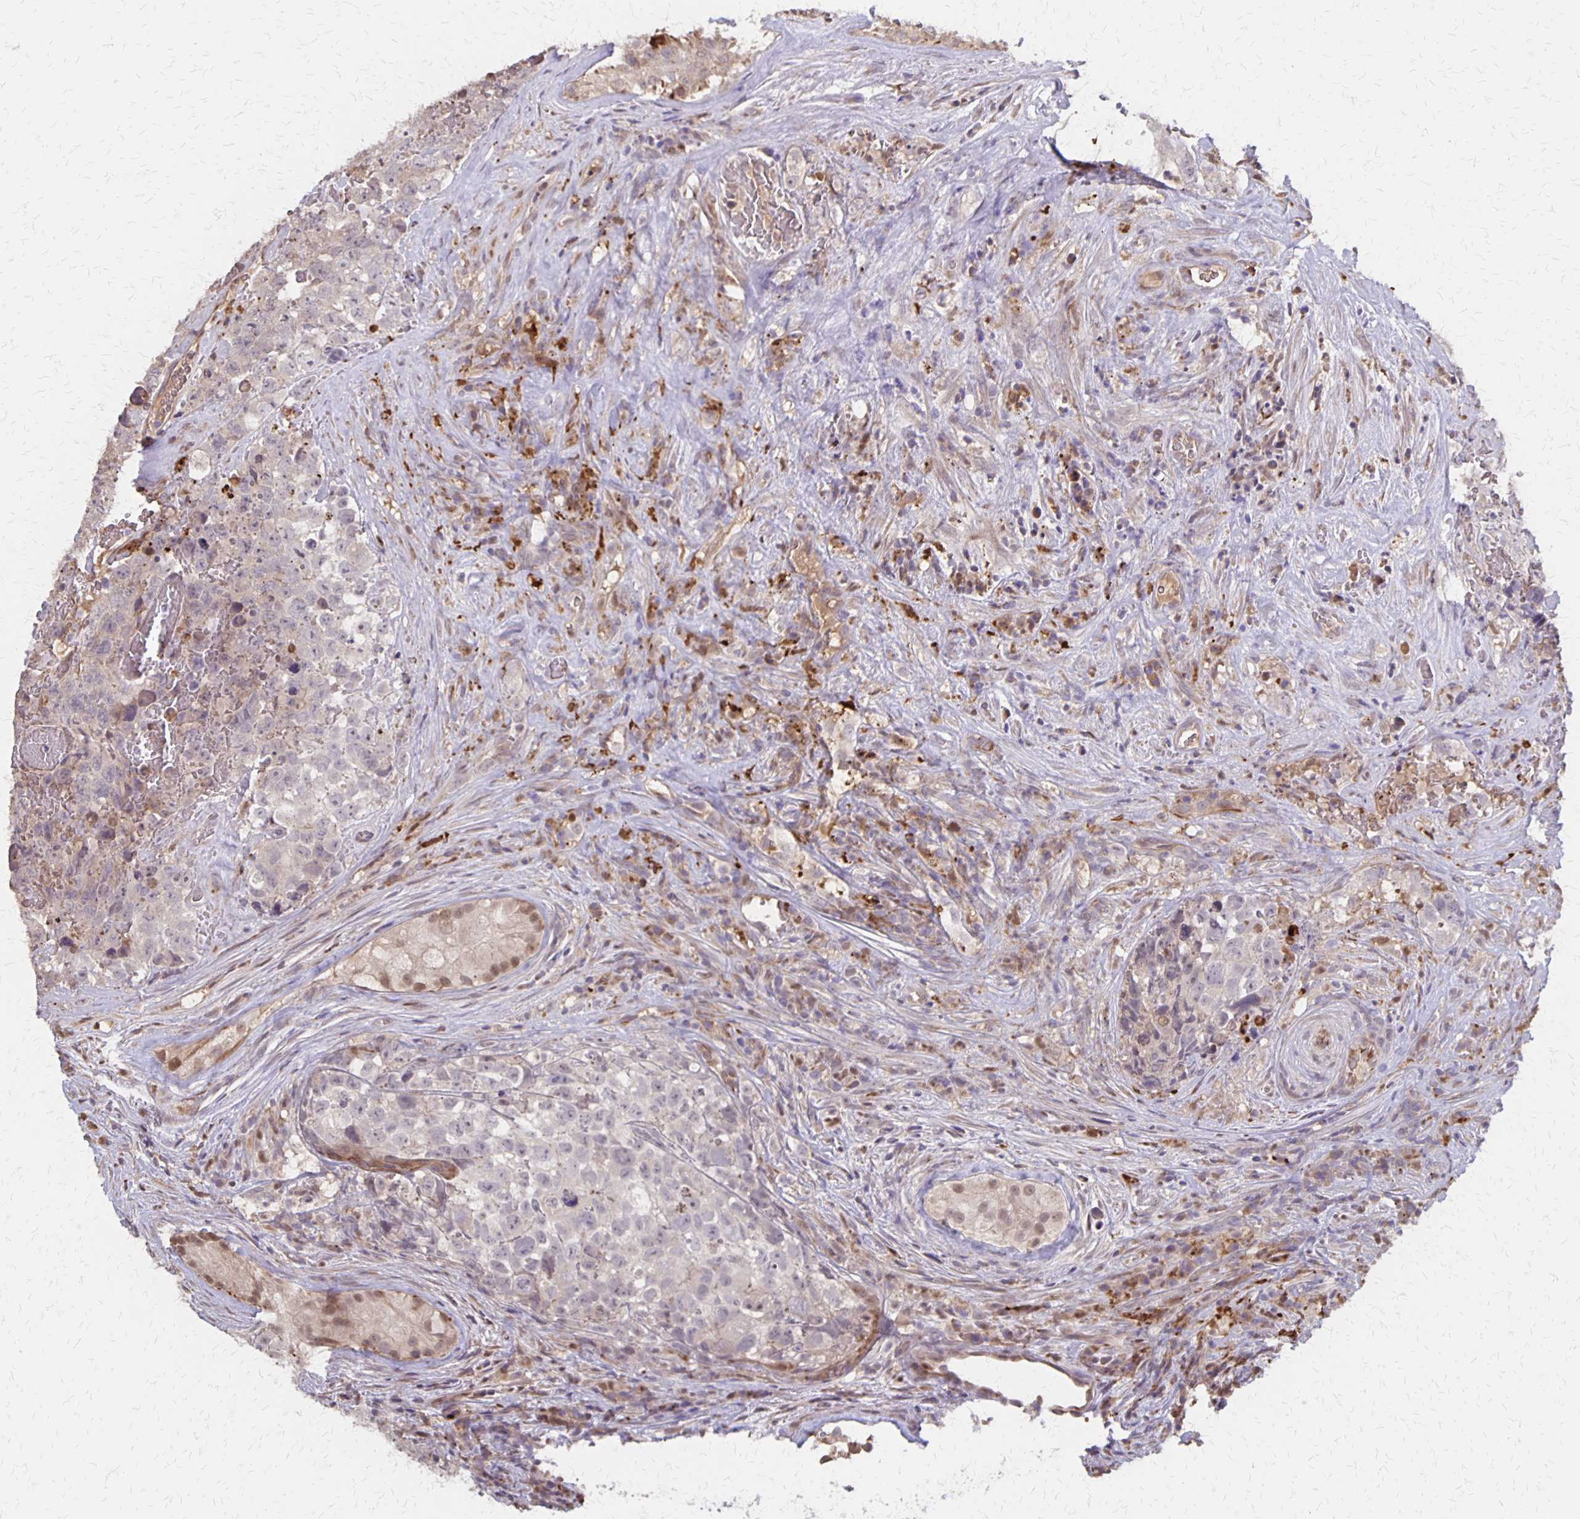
{"staining": {"intensity": "negative", "quantity": "none", "location": "none"}, "tissue": "testis cancer", "cell_type": "Tumor cells", "image_type": "cancer", "snomed": [{"axis": "morphology", "description": "Carcinoma, Embryonal, NOS"}, {"axis": "topography", "description": "Testis"}], "caption": "Immunohistochemistry micrograph of human testis cancer (embryonal carcinoma) stained for a protein (brown), which reveals no staining in tumor cells.", "gene": "NOG", "patient": {"sex": "male", "age": 18}}